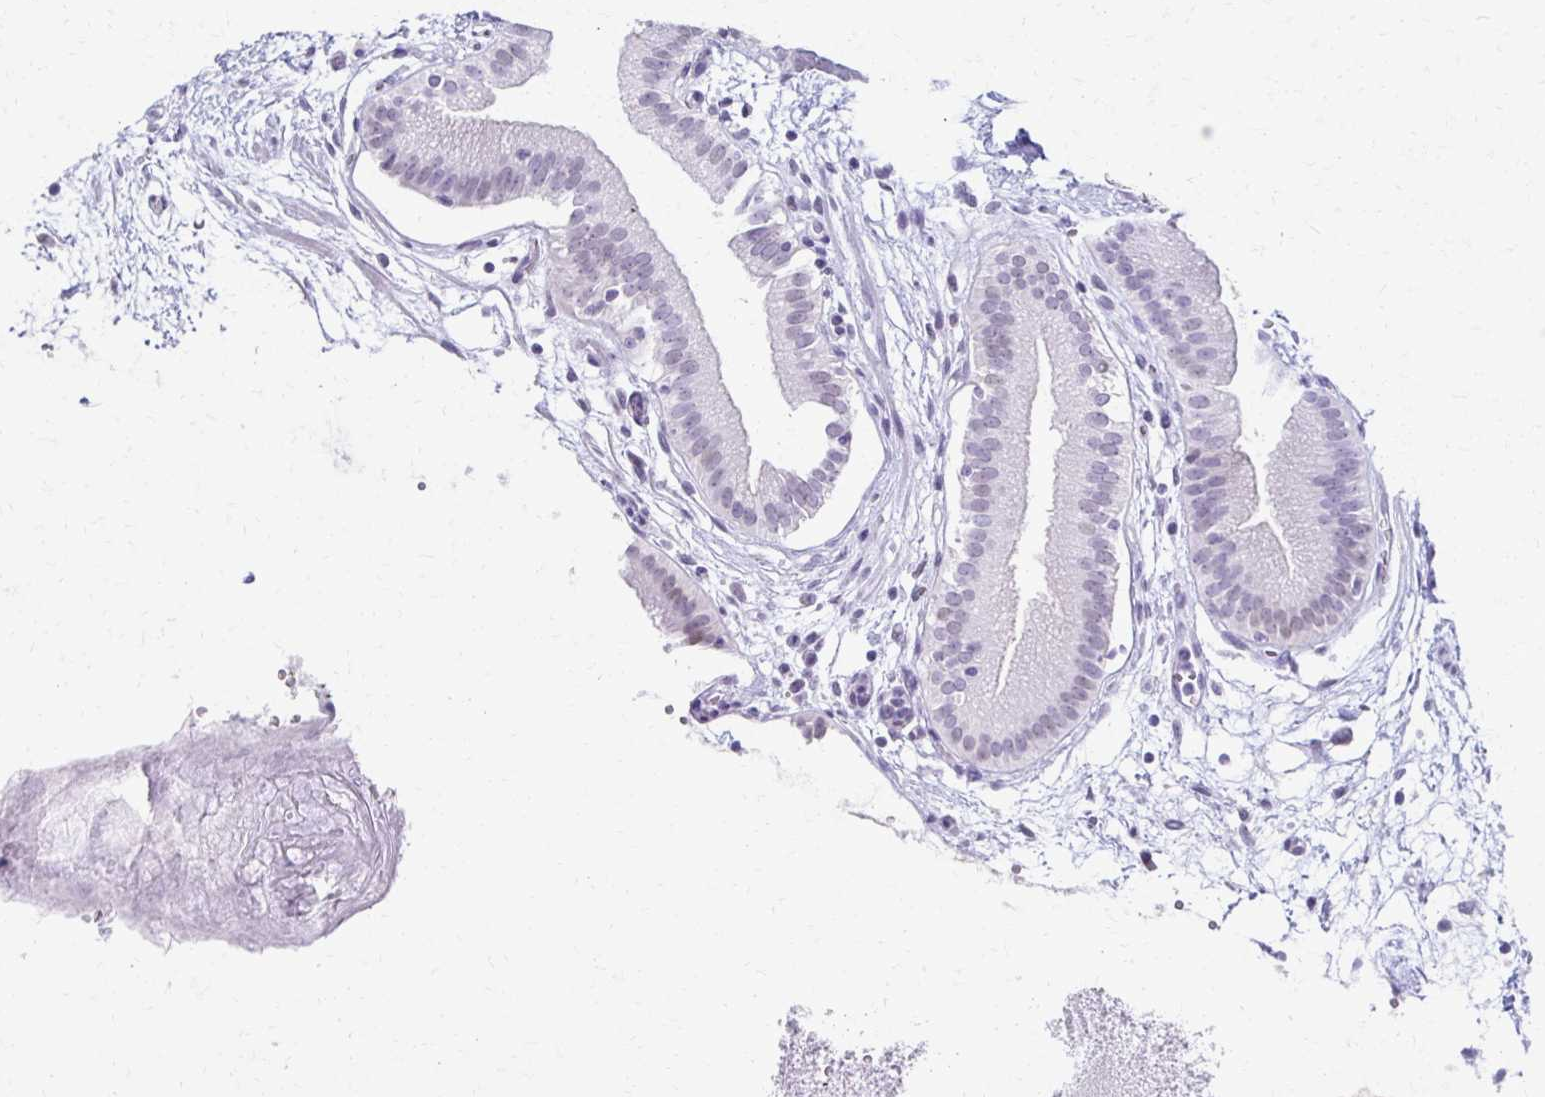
{"staining": {"intensity": "weak", "quantity": "25%-75%", "location": "nuclear"}, "tissue": "gallbladder", "cell_type": "Glandular cells", "image_type": "normal", "snomed": [{"axis": "morphology", "description": "Normal tissue, NOS"}, {"axis": "topography", "description": "Gallbladder"}], "caption": "Weak nuclear protein positivity is identified in about 25%-75% of glandular cells in gallbladder.", "gene": "MORC4", "patient": {"sex": "female", "age": 65}}